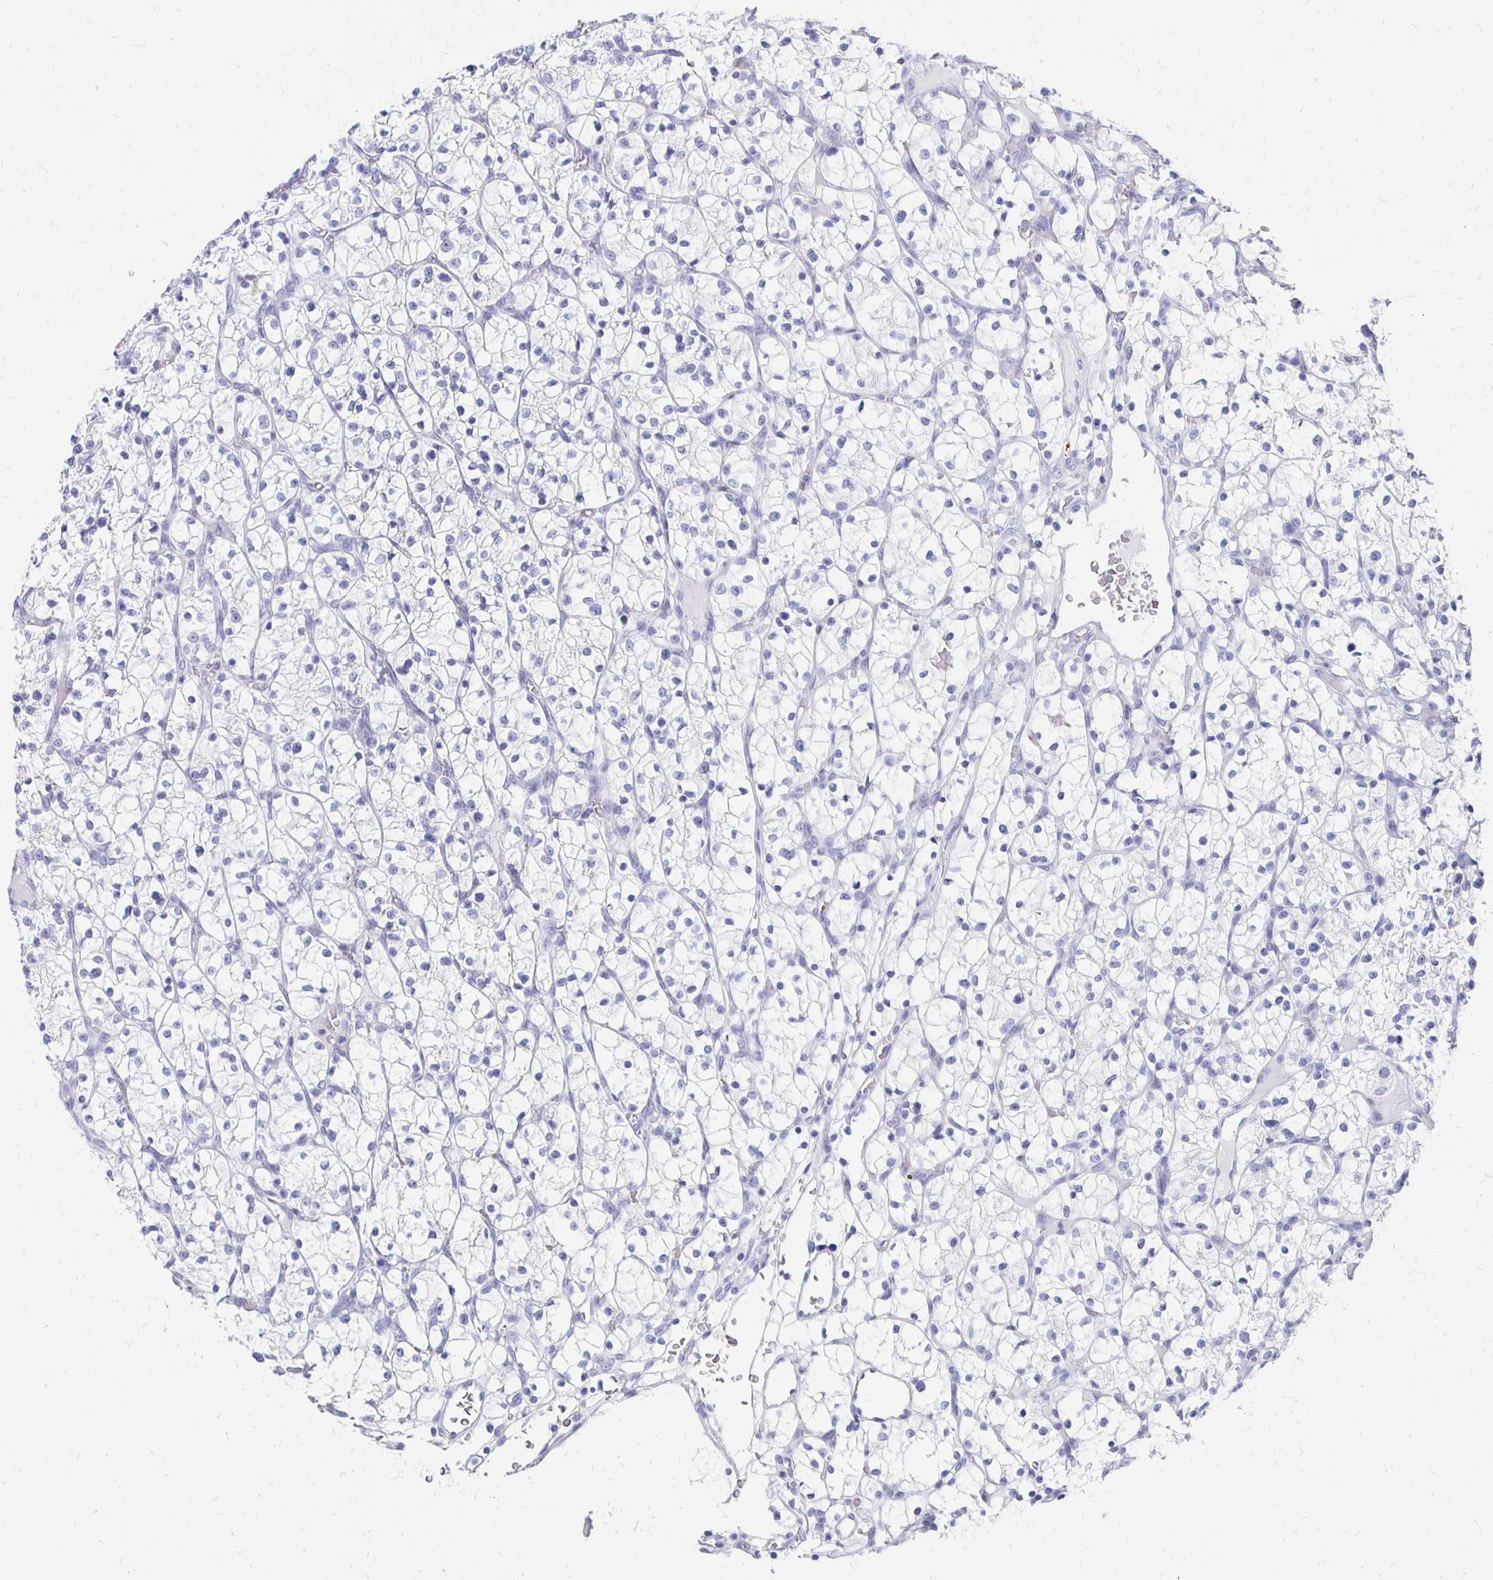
{"staining": {"intensity": "negative", "quantity": "none", "location": "none"}, "tissue": "renal cancer", "cell_type": "Tumor cells", "image_type": "cancer", "snomed": [{"axis": "morphology", "description": "Adenocarcinoma, NOS"}, {"axis": "topography", "description": "Kidney"}], "caption": "This is an immunohistochemistry (IHC) photomicrograph of renal cancer. There is no positivity in tumor cells.", "gene": "SYT2", "patient": {"sex": "female", "age": 64}}